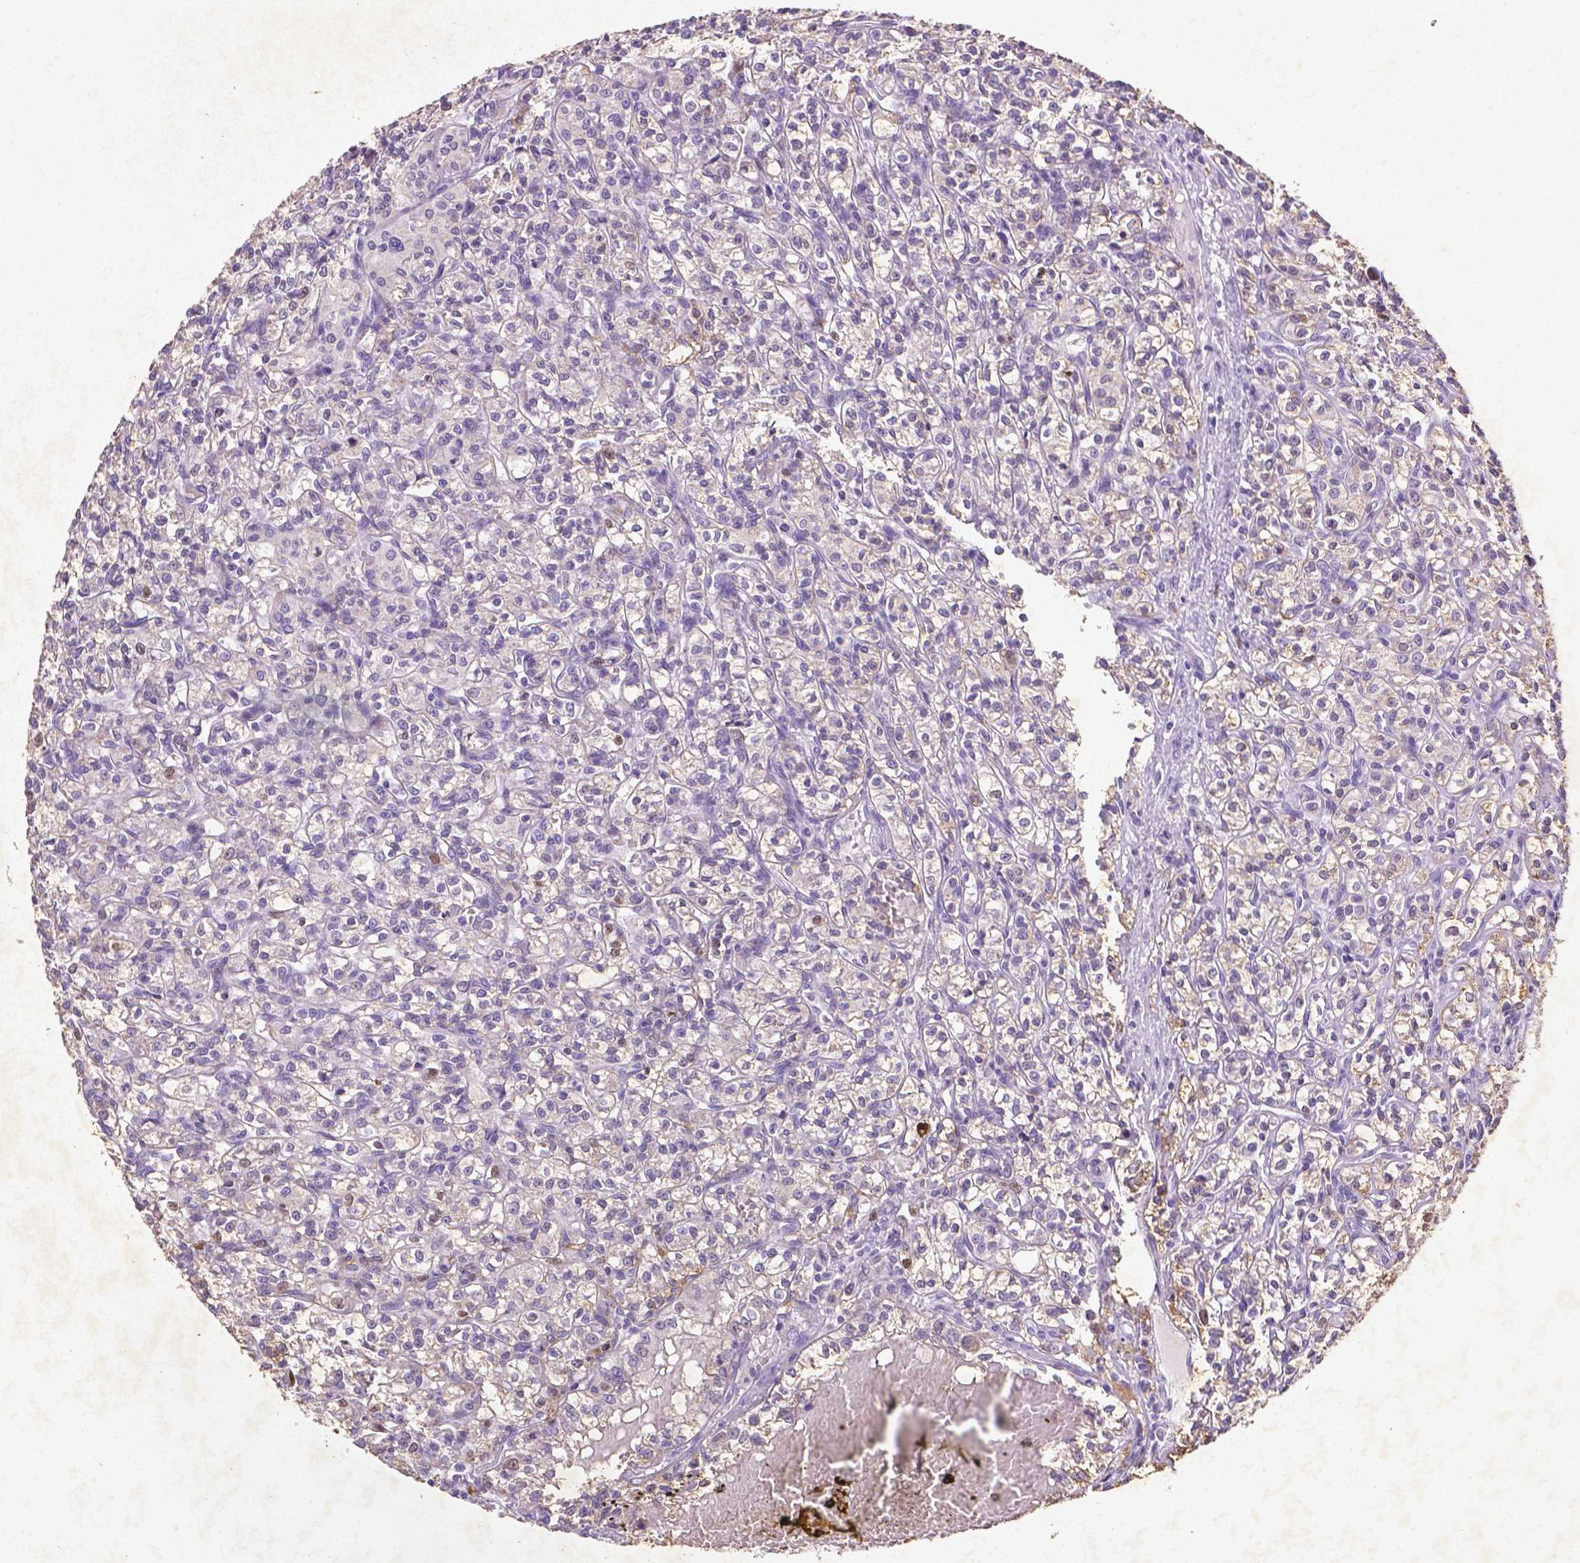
{"staining": {"intensity": "moderate", "quantity": "<25%", "location": "nuclear"}, "tissue": "renal cancer", "cell_type": "Tumor cells", "image_type": "cancer", "snomed": [{"axis": "morphology", "description": "Adenocarcinoma, NOS"}, {"axis": "topography", "description": "Kidney"}], "caption": "Moderate nuclear protein expression is seen in about <25% of tumor cells in renal cancer (adenocarcinoma).", "gene": "CDKN1A", "patient": {"sex": "male", "age": 36}}